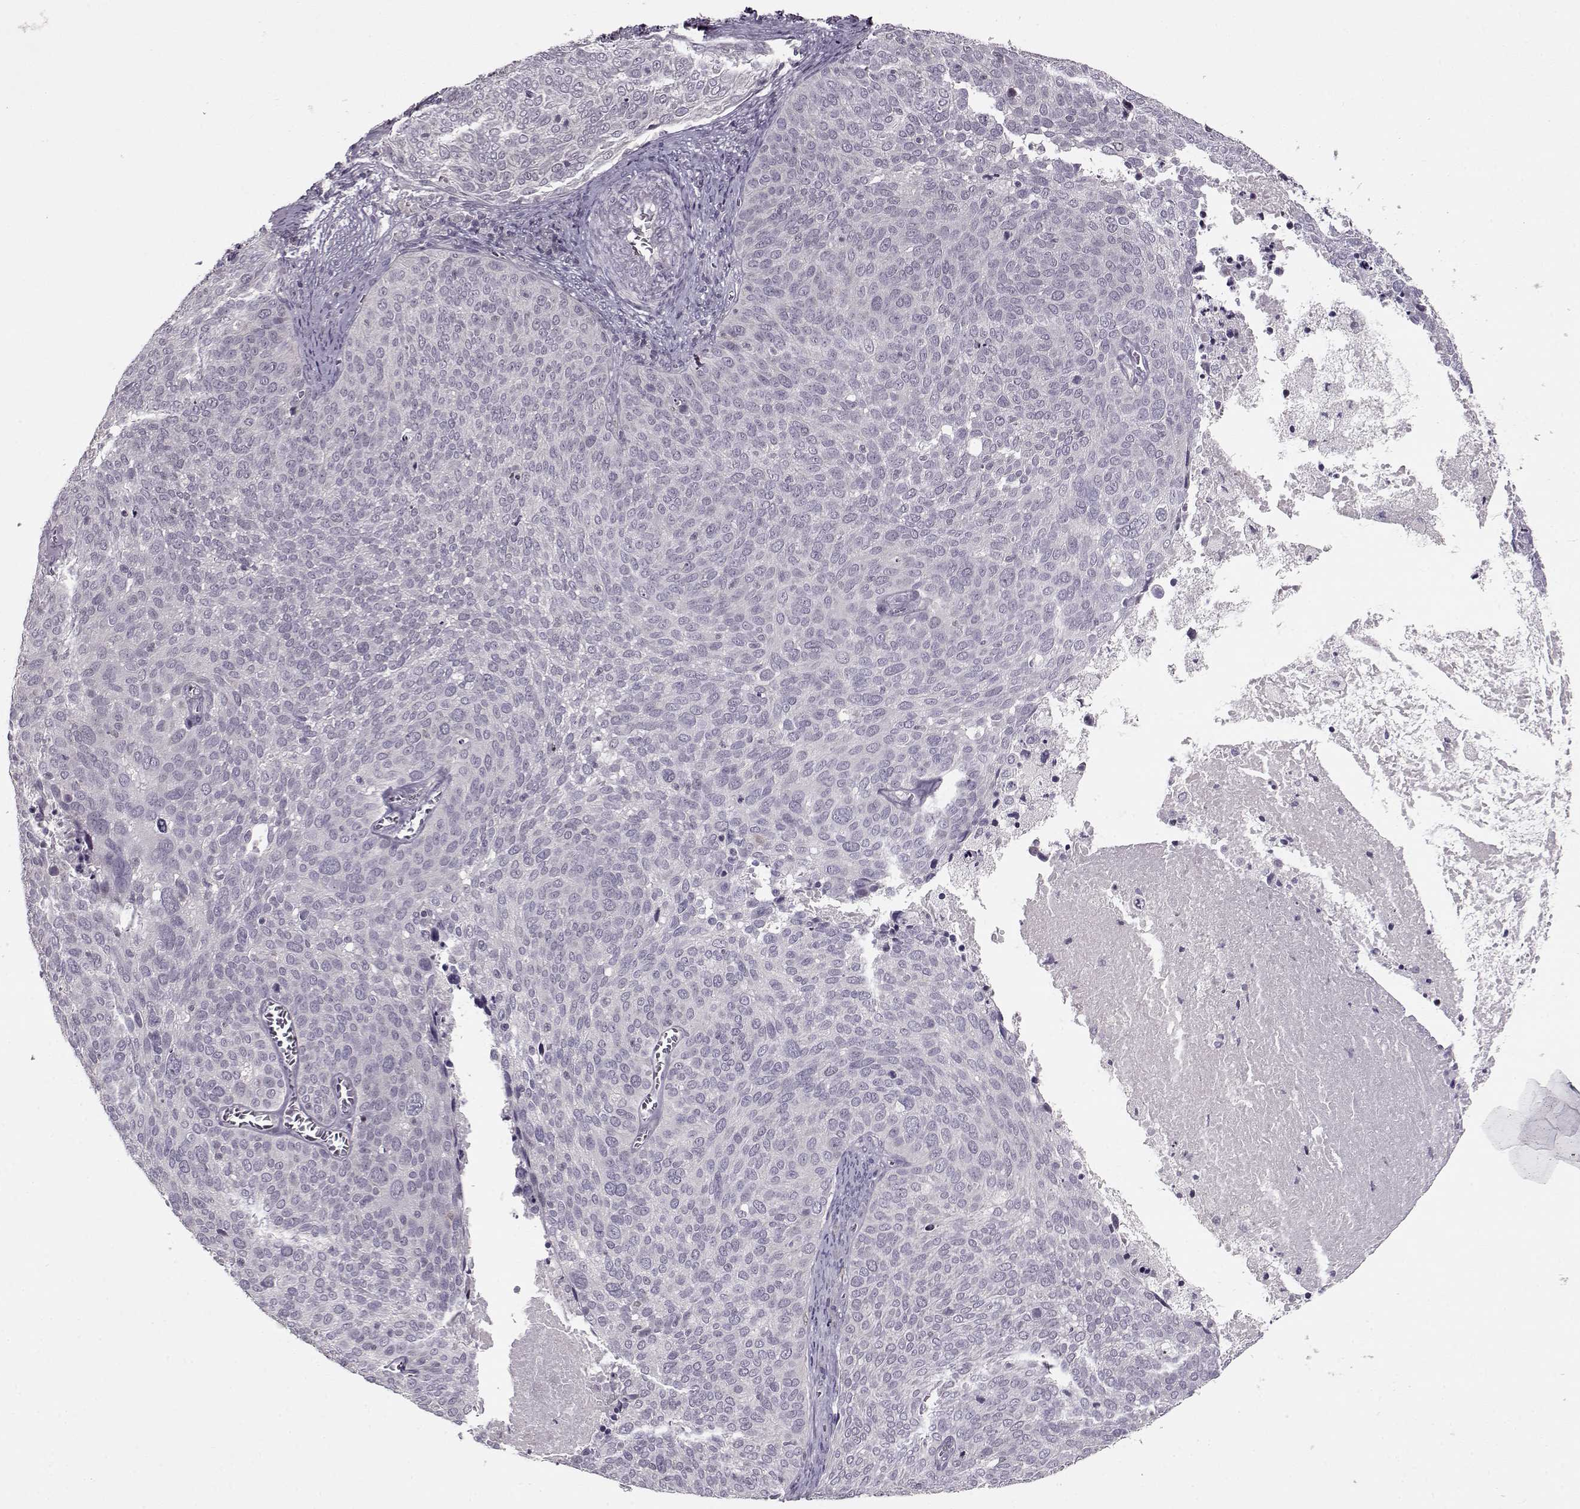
{"staining": {"intensity": "negative", "quantity": "none", "location": "none"}, "tissue": "cervical cancer", "cell_type": "Tumor cells", "image_type": "cancer", "snomed": [{"axis": "morphology", "description": "Squamous cell carcinoma, NOS"}, {"axis": "topography", "description": "Cervix"}], "caption": "Cervical cancer (squamous cell carcinoma) was stained to show a protein in brown. There is no significant expression in tumor cells.", "gene": "RP1L1", "patient": {"sex": "female", "age": 39}}